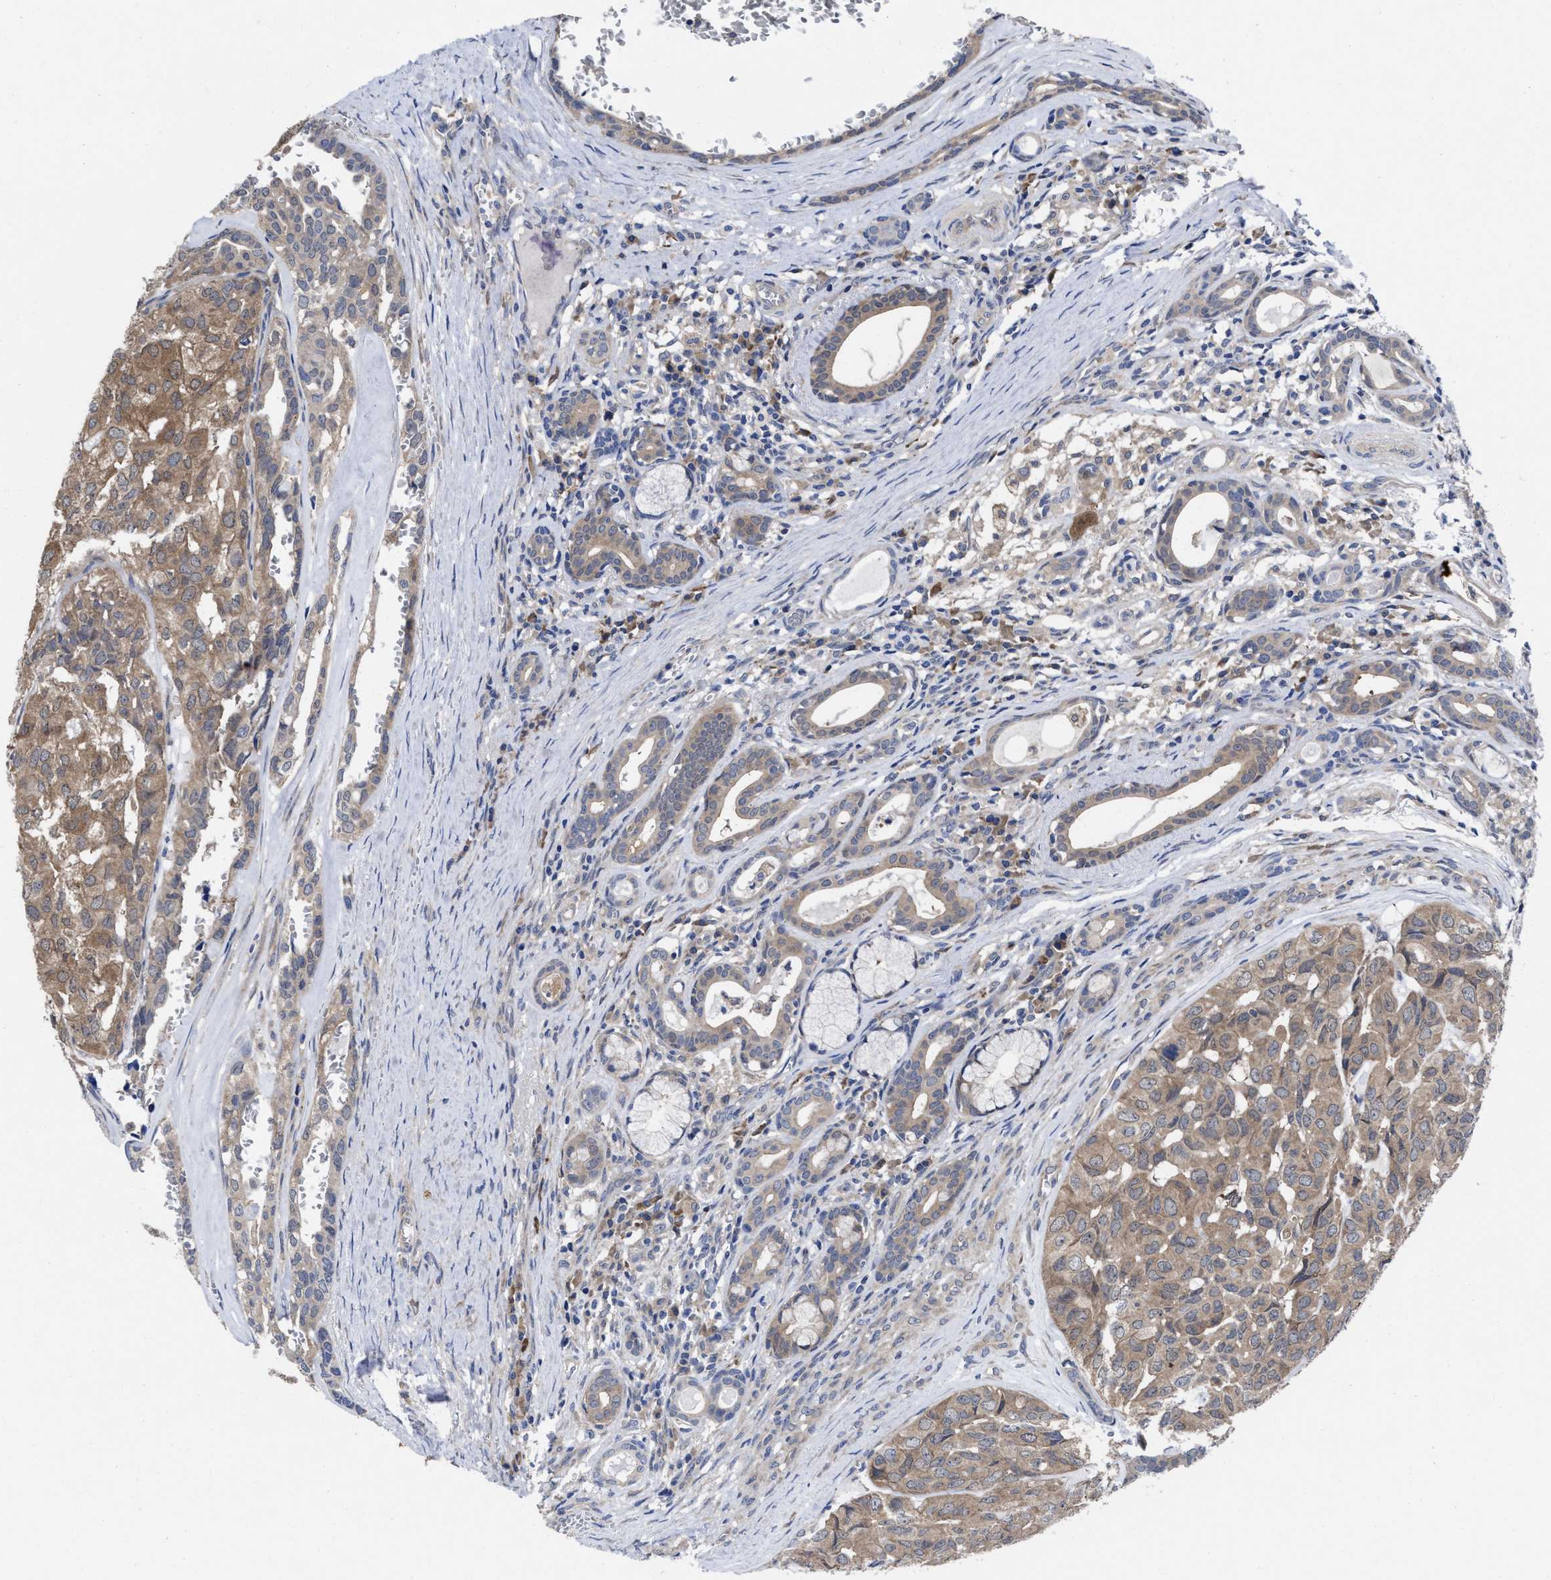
{"staining": {"intensity": "moderate", "quantity": ">75%", "location": "cytoplasmic/membranous"}, "tissue": "head and neck cancer", "cell_type": "Tumor cells", "image_type": "cancer", "snomed": [{"axis": "morphology", "description": "Adenocarcinoma, NOS"}, {"axis": "topography", "description": "Salivary gland, NOS"}, {"axis": "topography", "description": "Head-Neck"}], "caption": "Immunohistochemical staining of human head and neck cancer reveals medium levels of moderate cytoplasmic/membranous protein positivity in about >75% of tumor cells.", "gene": "TXNDC17", "patient": {"sex": "female", "age": 76}}